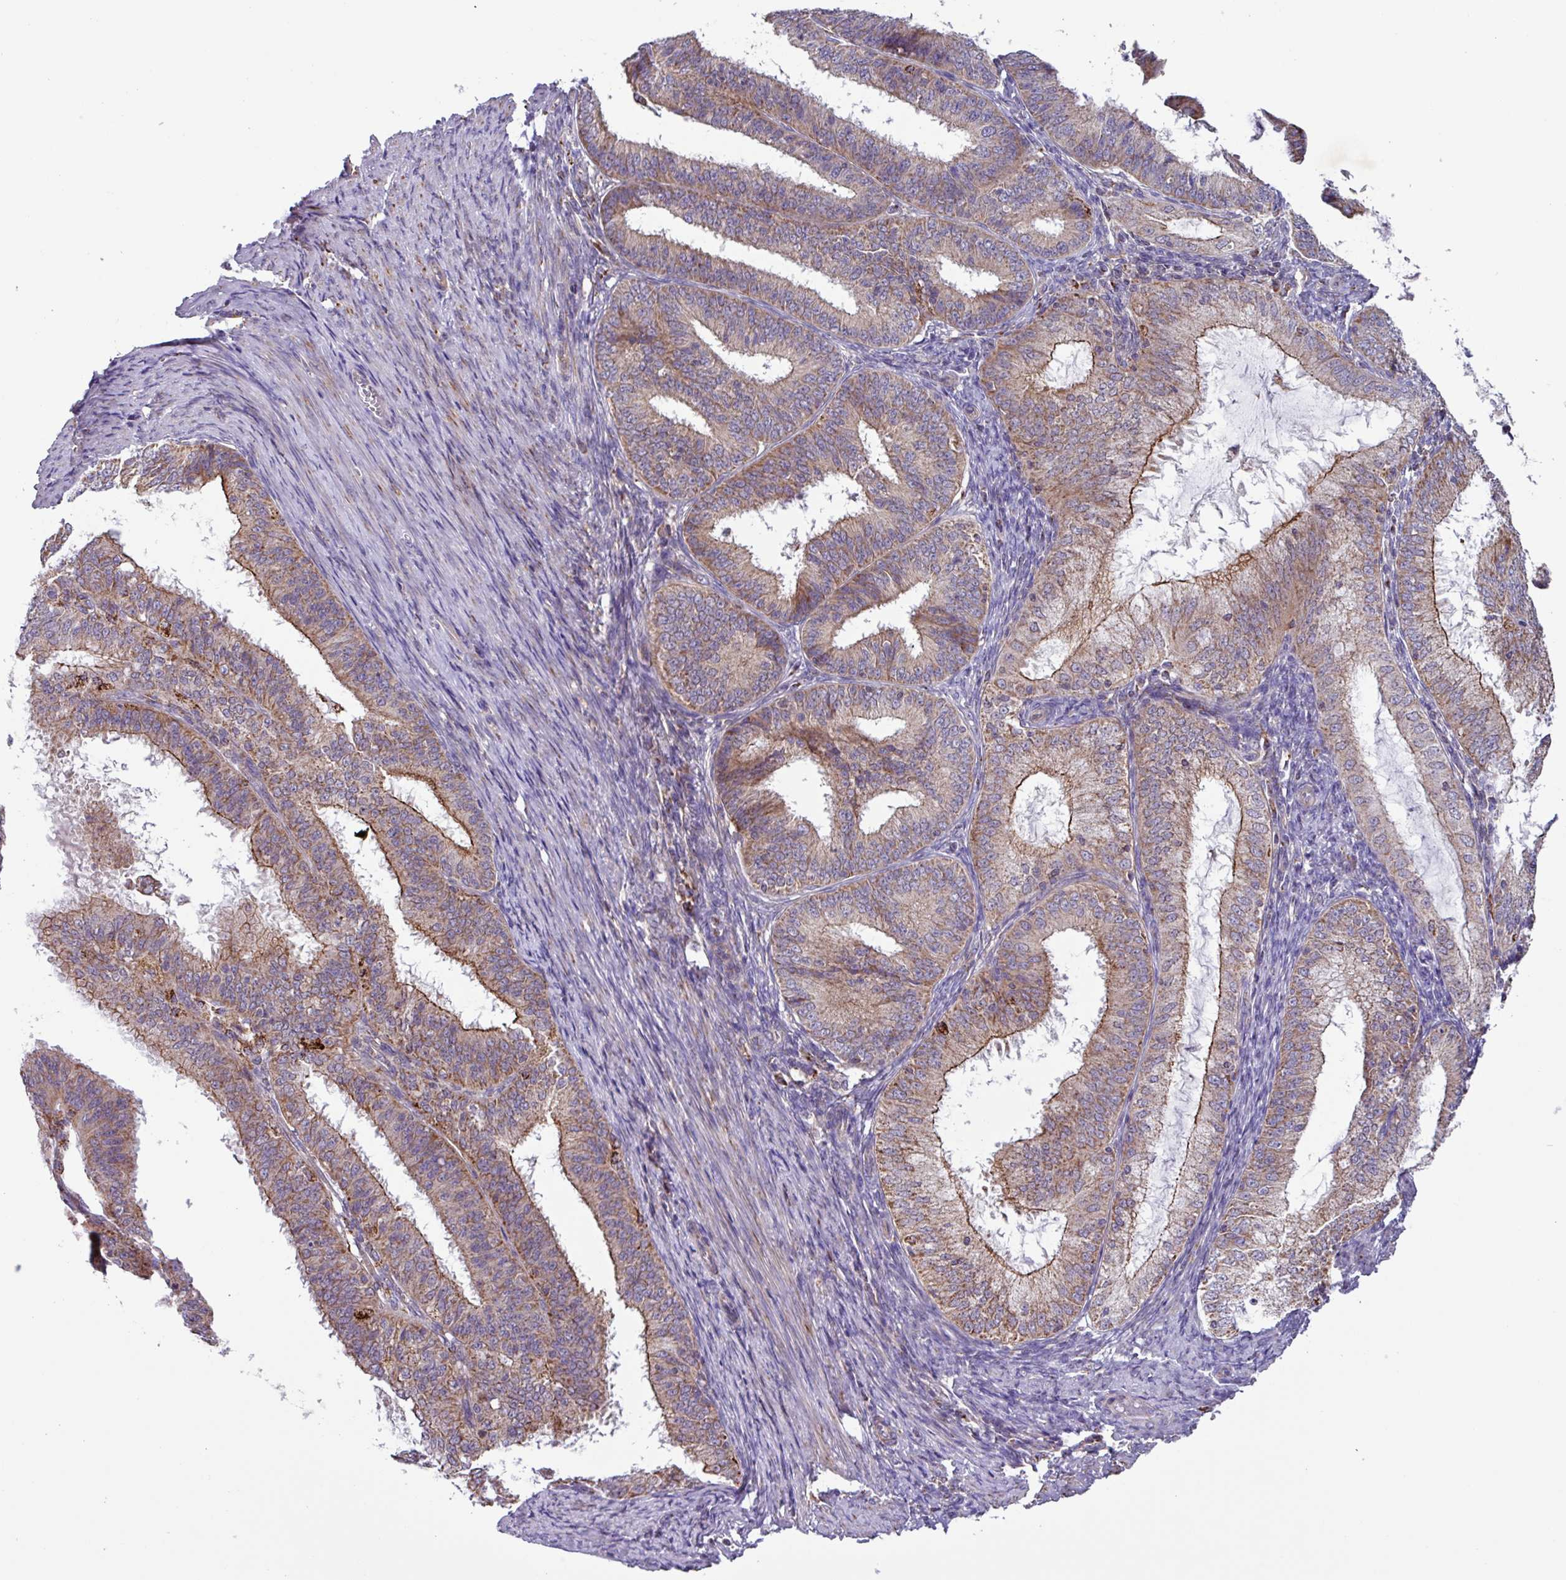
{"staining": {"intensity": "moderate", "quantity": "25%-75%", "location": "cytoplasmic/membranous"}, "tissue": "endometrial cancer", "cell_type": "Tumor cells", "image_type": "cancer", "snomed": [{"axis": "morphology", "description": "Adenocarcinoma, NOS"}, {"axis": "topography", "description": "Endometrium"}], "caption": "A high-resolution micrograph shows immunohistochemistry staining of endometrial adenocarcinoma, which displays moderate cytoplasmic/membranous staining in about 25%-75% of tumor cells. (IHC, brightfield microscopy, high magnification).", "gene": "AKIRIN1", "patient": {"sex": "female", "age": 51}}